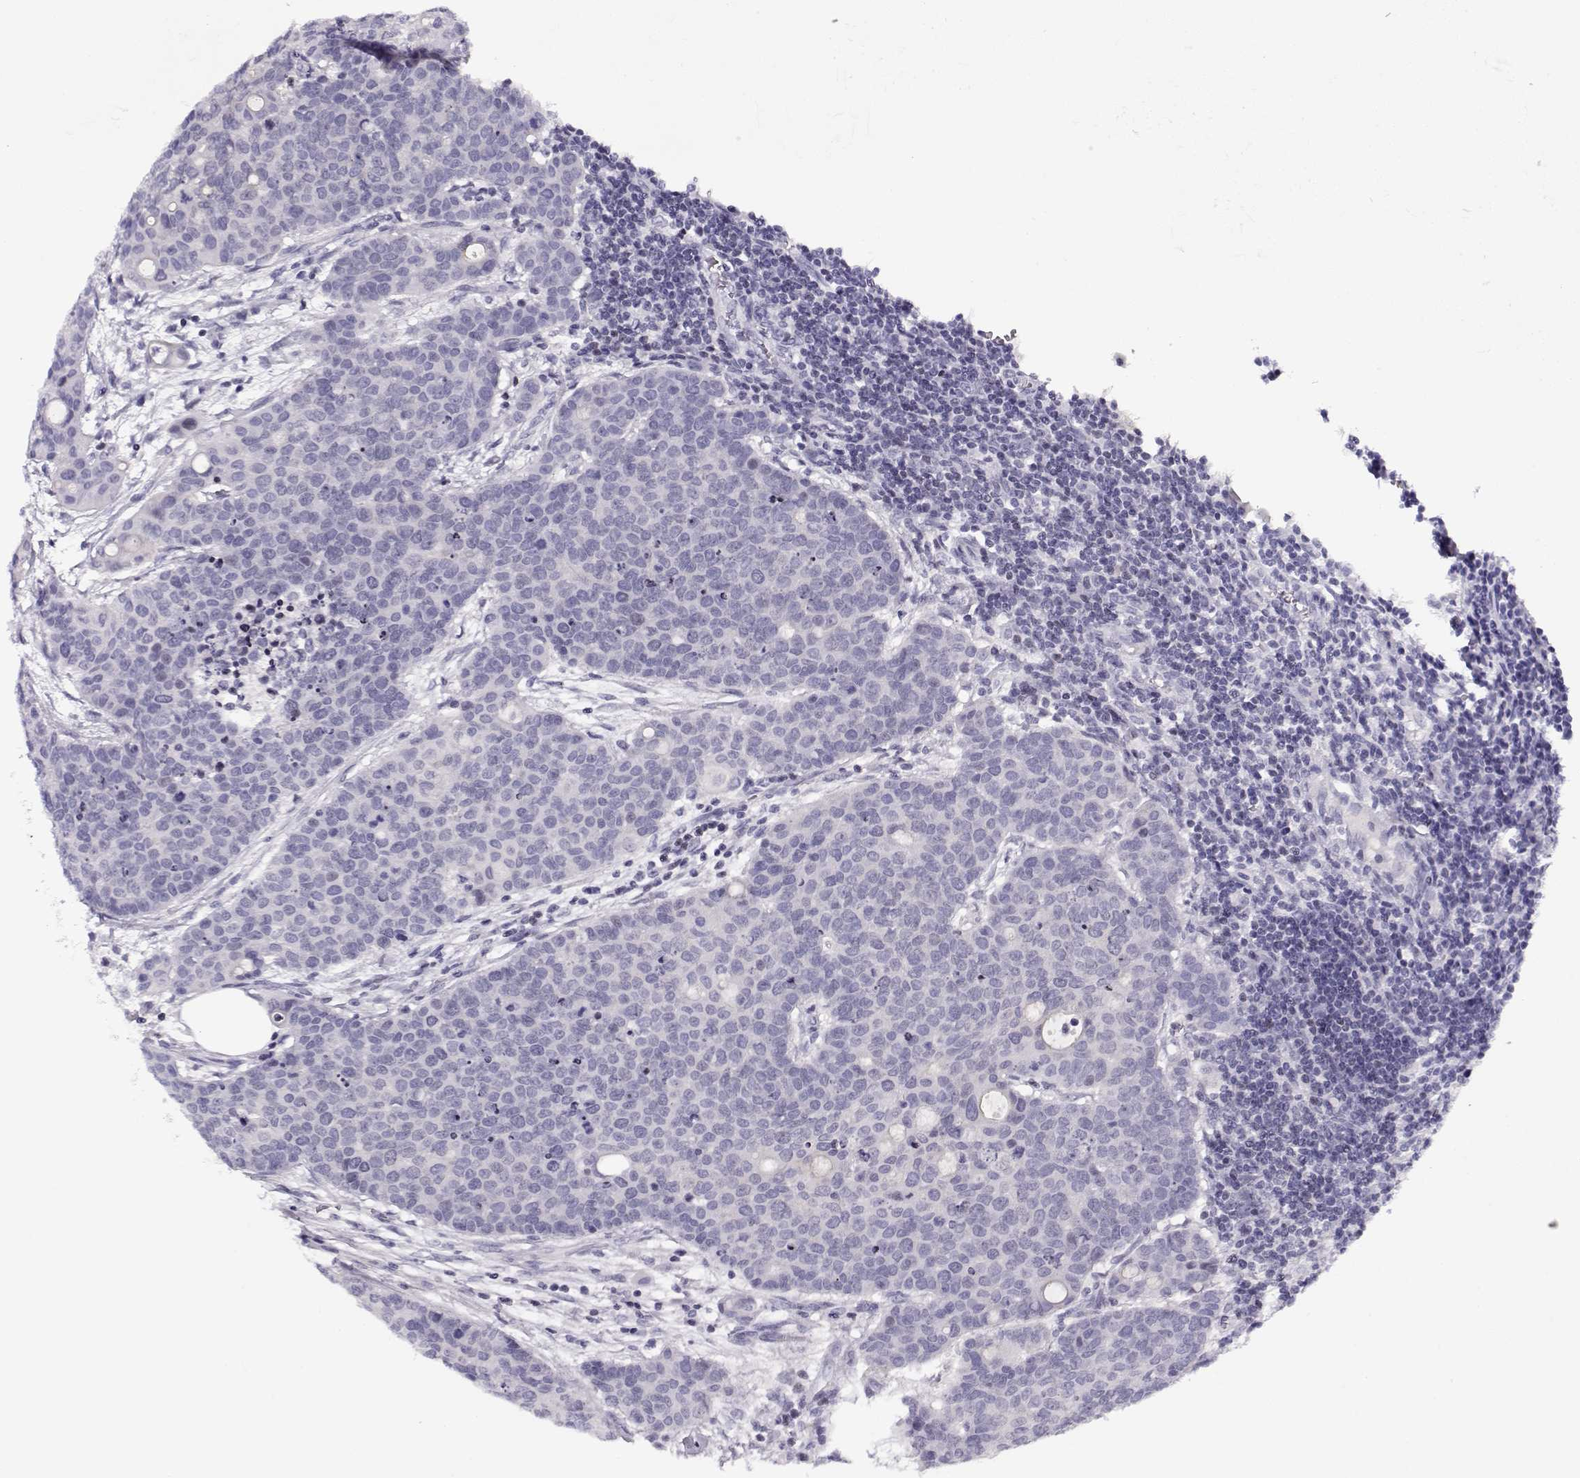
{"staining": {"intensity": "negative", "quantity": "none", "location": "none"}, "tissue": "carcinoid", "cell_type": "Tumor cells", "image_type": "cancer", "snomed": [{"axis": "morphology", "description": "Carcinoid, malignant, NOS"}, {"axis": "topography", "description": "Colon"}], "caption": "High magnification brightfield microscopy of carcinoid stained with DAB (brown) and counterstained with hematoxylin (blue): tumor cells show no significant expression. The staining was performed using DAB to visualize the protein expression in brown, while the nuclei were stained in blue with hematoxylin (Magnification: 20x).", "gene": "CRX", "patient": {"sex": "male", "age": 81}}